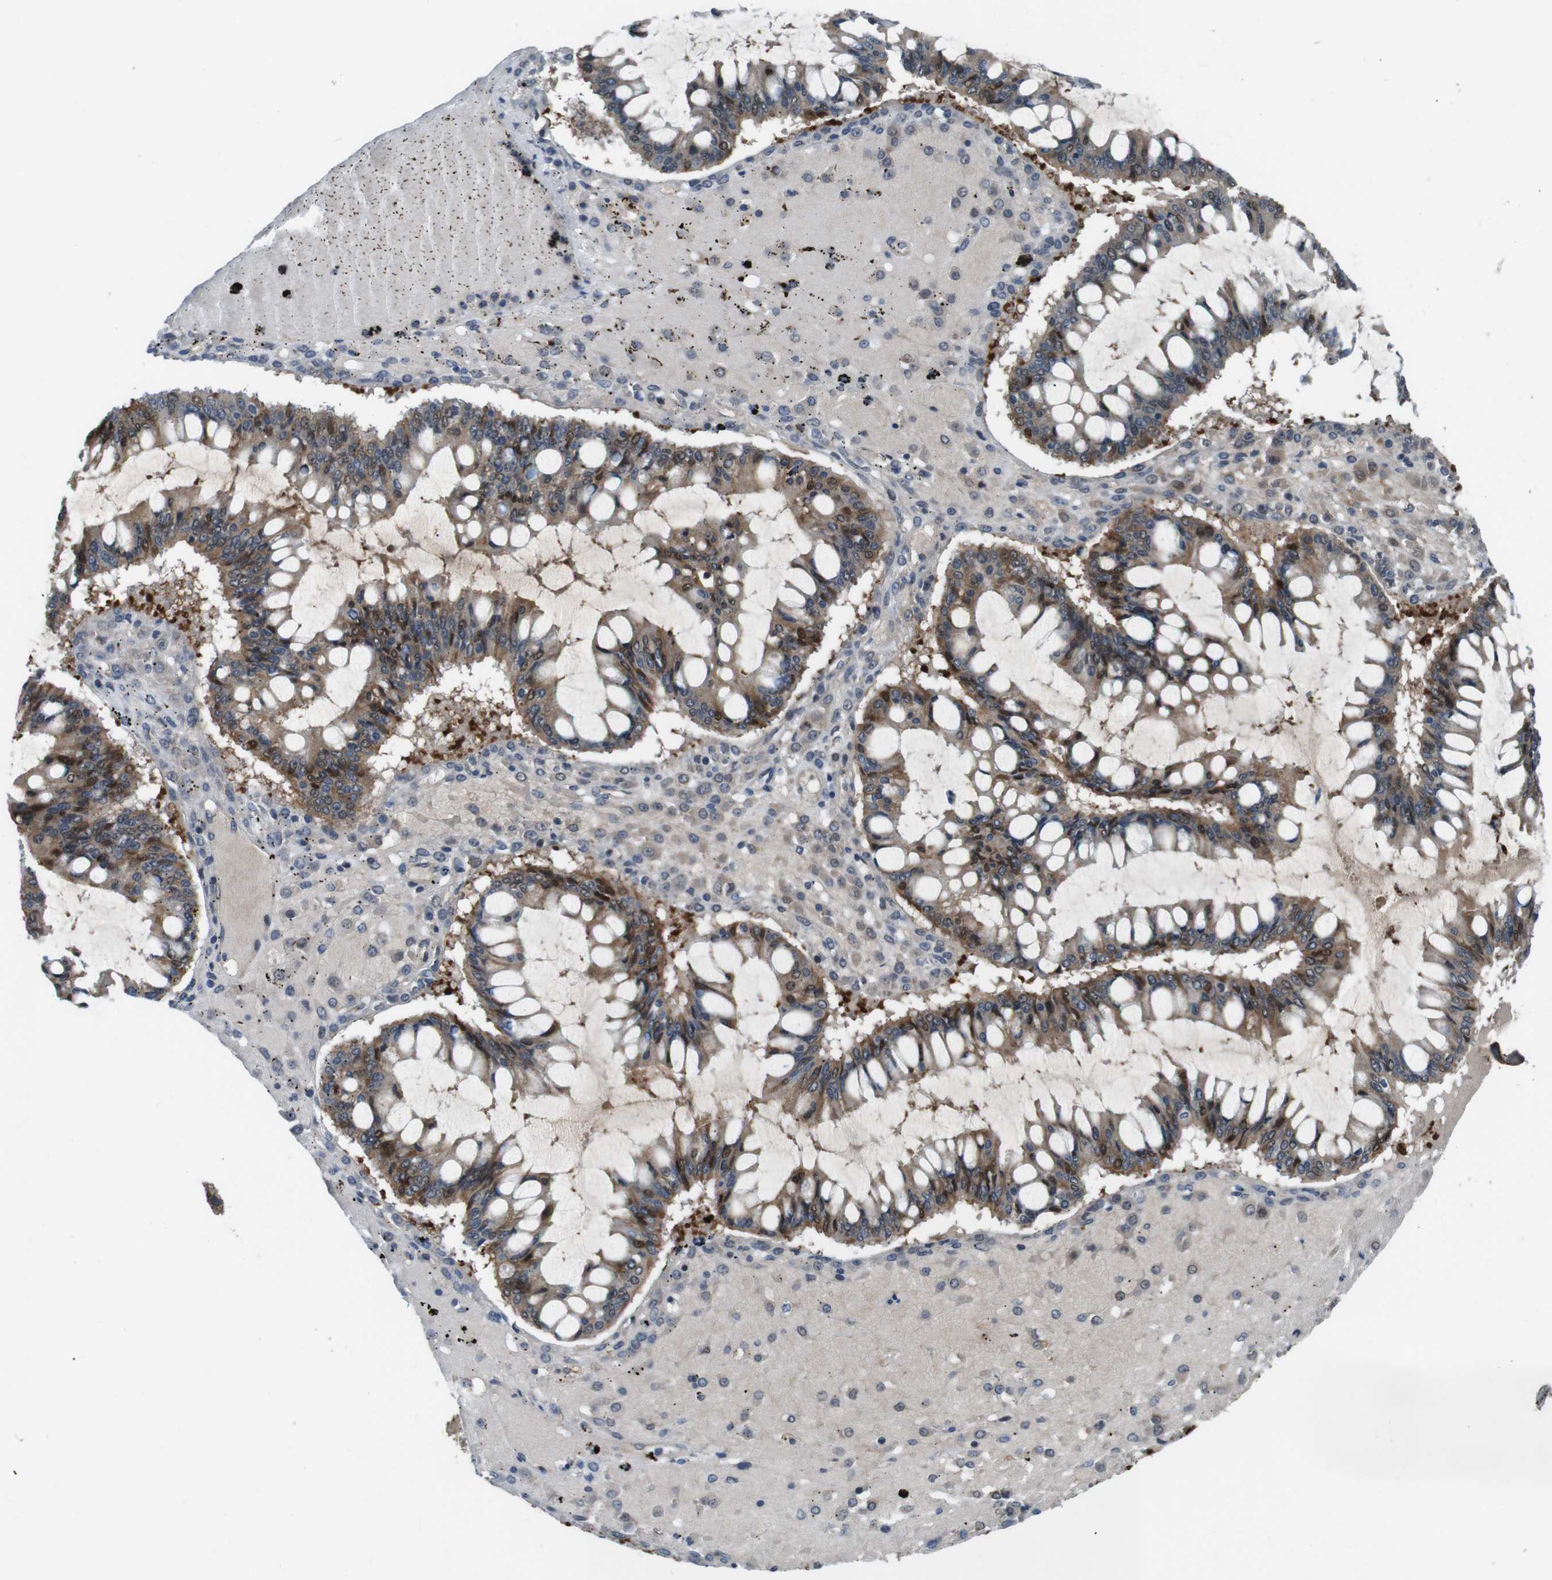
{"staining": {"intensity": "moderate", "quantity": ">75%", "location": "cytoplasmic/membranous,nuclear"}, "tissue": "ovarian cancer", "cell_type": "Tumor cells", "image_type": "cancer", "snomed": [{"axis": "morphology", "description": "Cystadenocarcinoma, mucinous, NOS"}, {"axis": "topography", "description": "Ovary"}], "caption": "IHC staining of ovarian cancer, which demonstrates medium levels of moderate cytoplasmic/membranous and nuclear positivity in approximately >75% of tumor cells indicating moderate cytoplasmic/membranous and nuclear protein positivity. The staining was performed using DAB (brown) for protein detection and nuclei were counterstained in hematoxylin (blue).", "gene": "LRP5", "patient": {"sex": "female", "age": 73}}